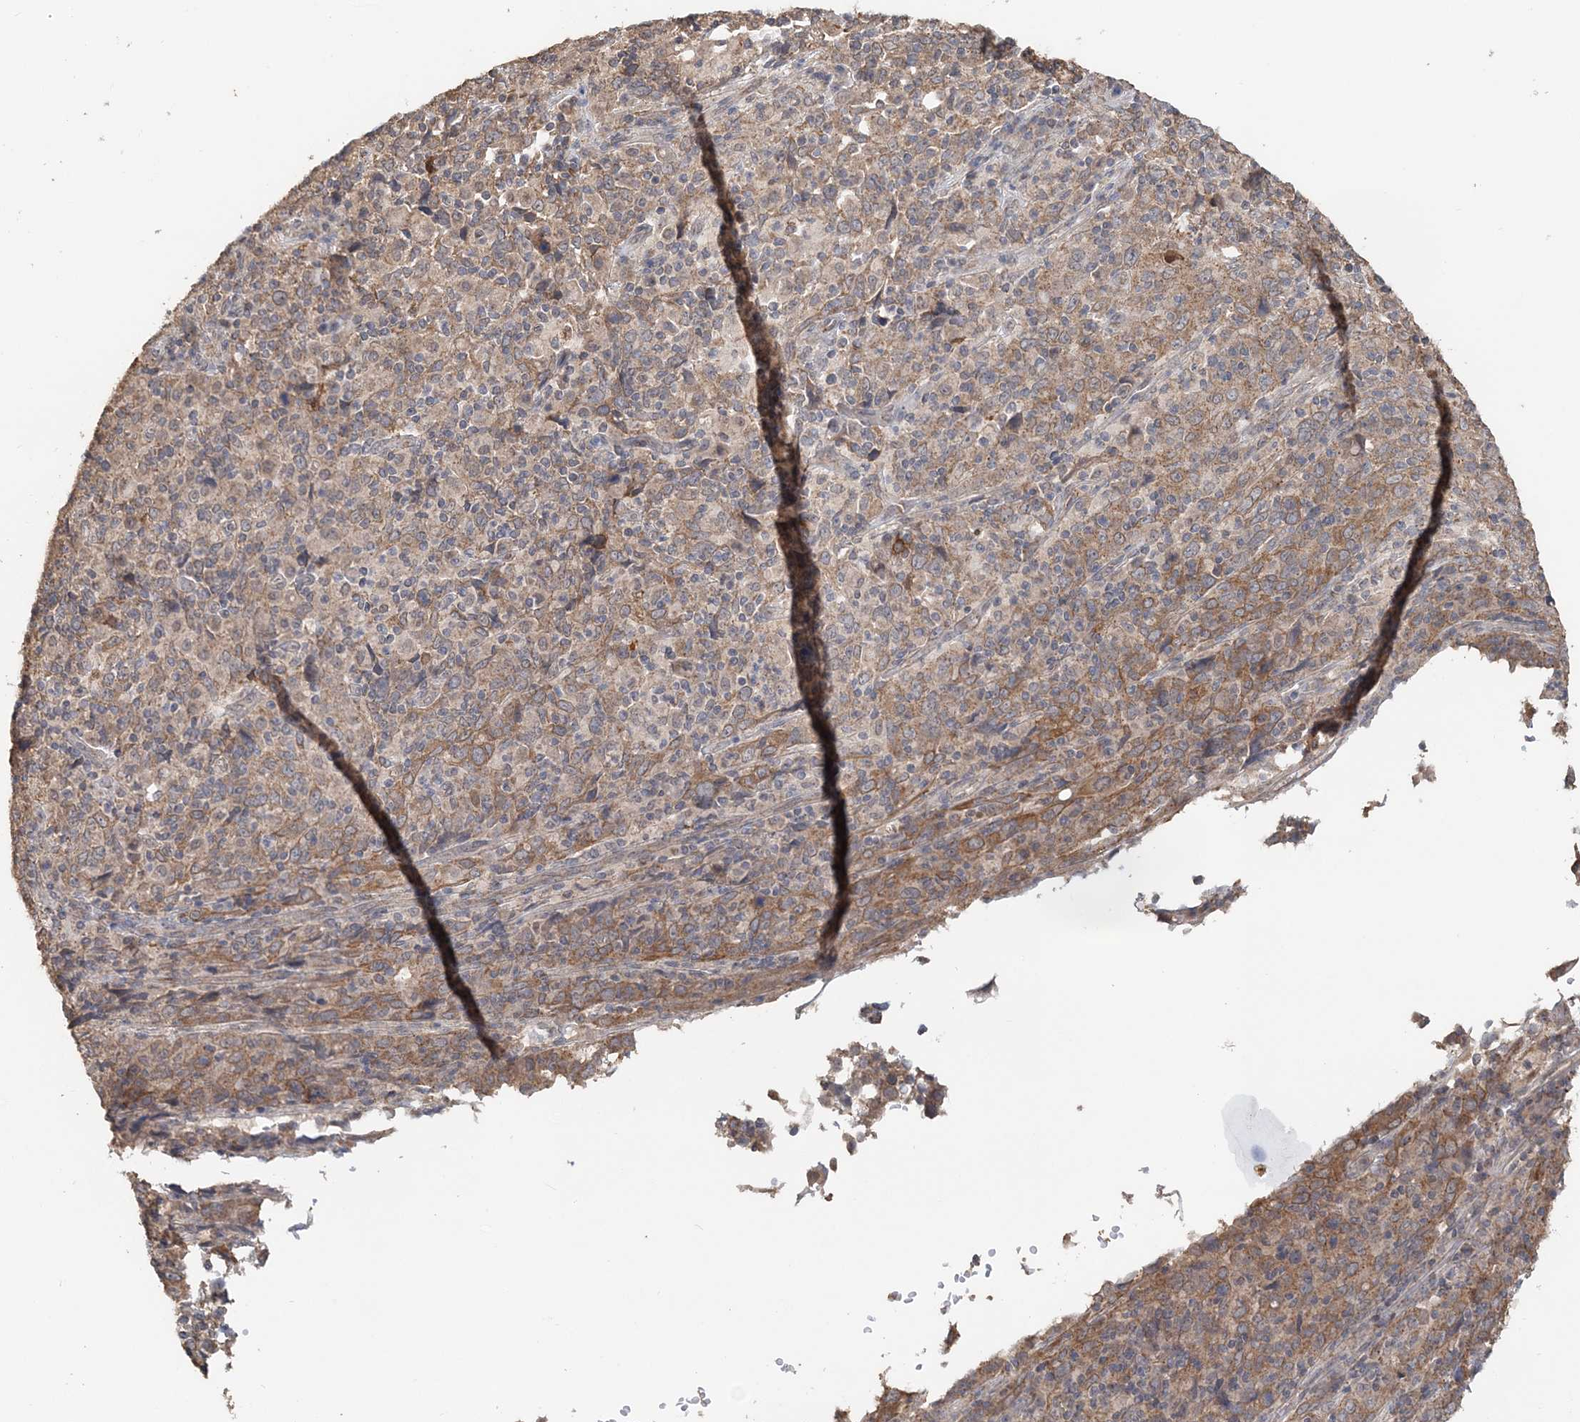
{"staining": {"intensity": "moderate", "quantity": ">75%", "location": "cytoplasmic/membranous"}, "tissue": "cervical cancer", "cell_type": "Tumor cells", "image_type": "cancer", "snomed": [{"axis": "morphology", "description": "Squamous cell carcinoma, NOS"}, {"axis": "topography", "description": "Cervix"}], "caption": "About >75% of tumor cells in cervical cancer demonstrate moderate cytoplasmic/membranous protein staining as visualized by brown immunohistochemical staining.", "gene": "FBXO38", "patient": {"sex": "female", "age": 46}}